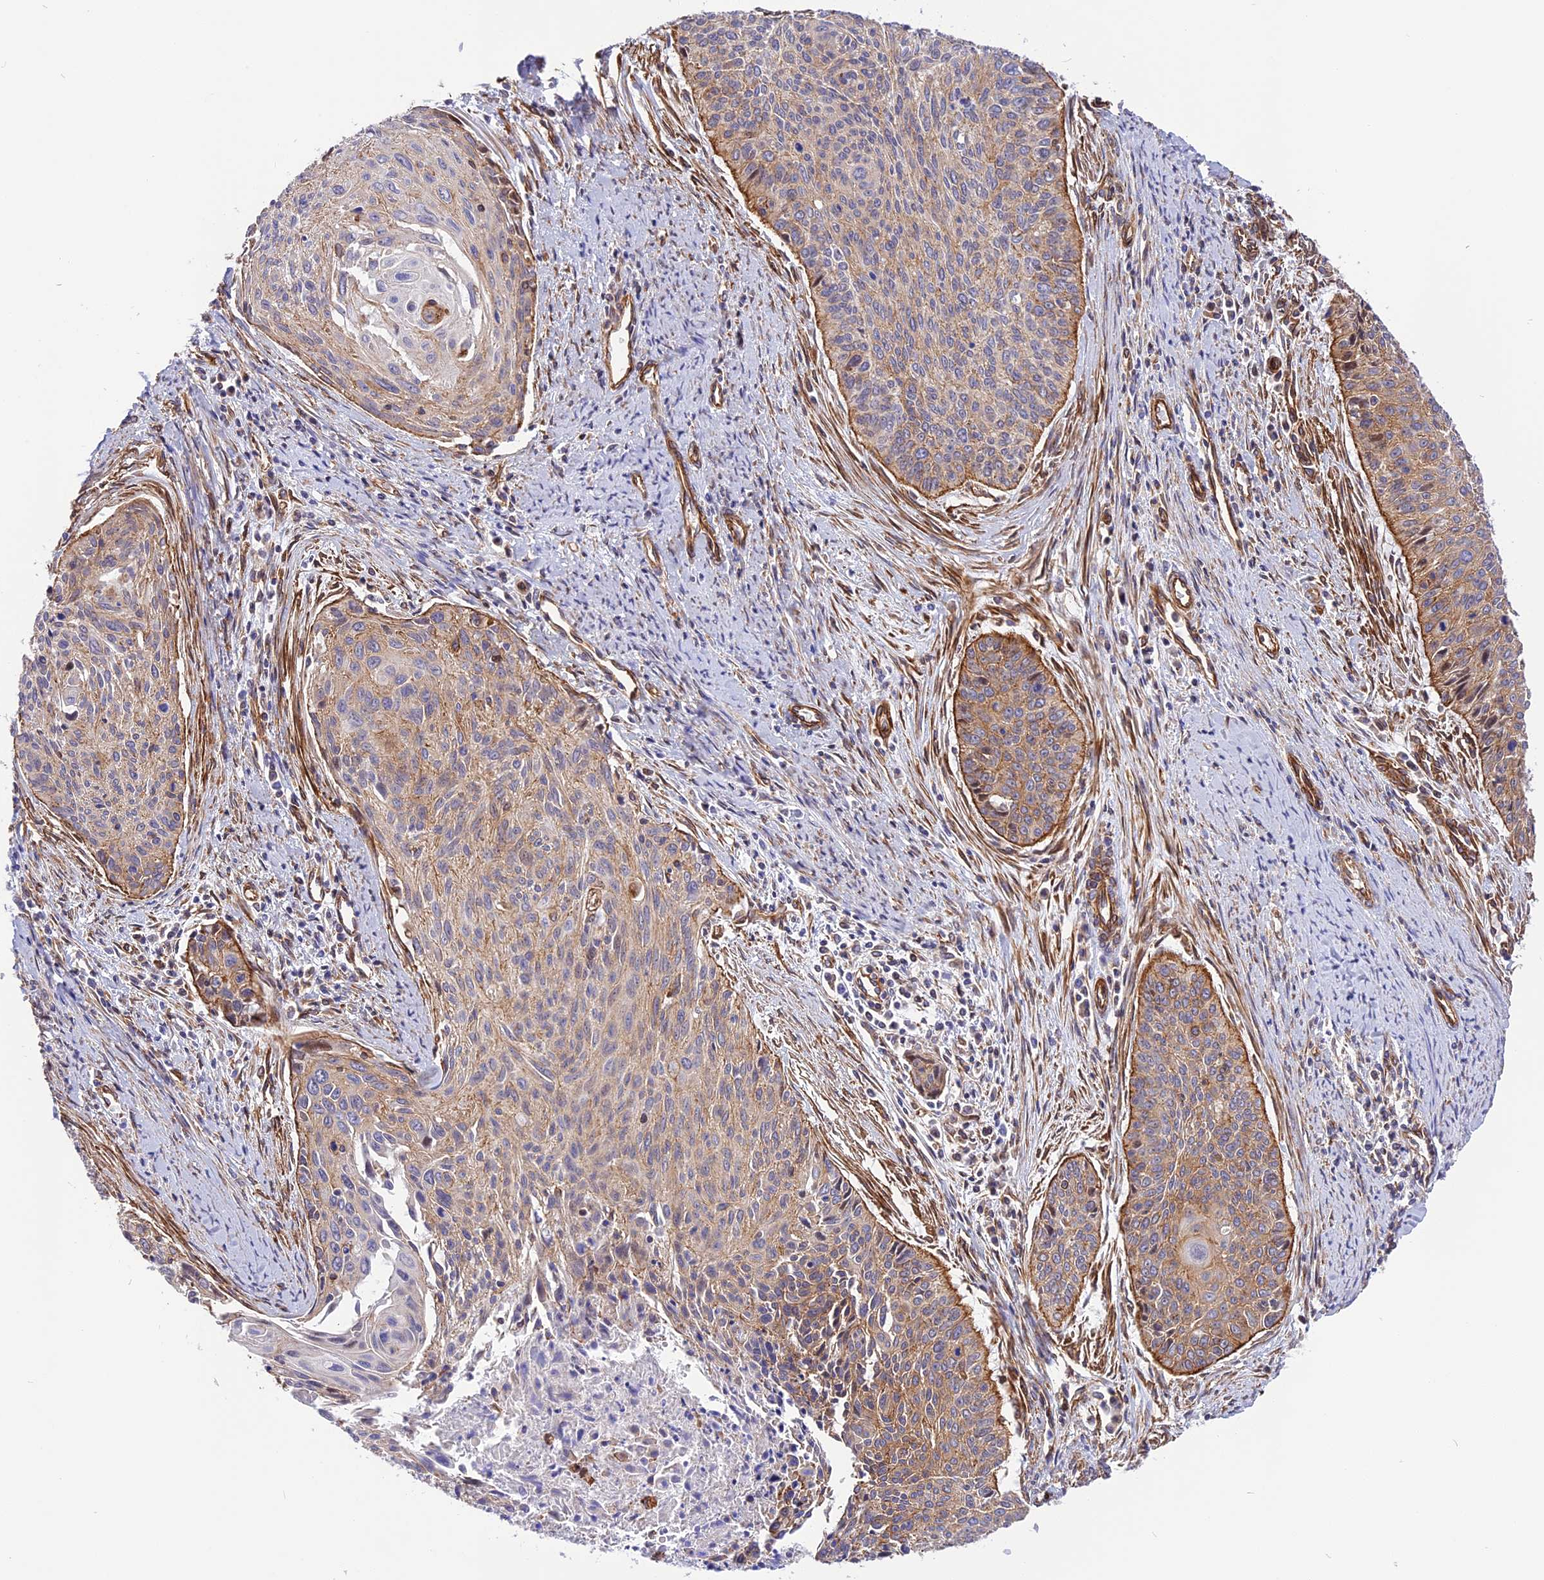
{"staining": {"intensity": "negative", "quantity": "none", "location": "none"}, "tissue": "cervical cancer", "cell_type": "Tumor cells", "image_type": "cancer", "snomed": [{"axis": "morphology", "description": "Squamous cell carcinoma, NOS"}, {"axis": "topography", "description": "Cervix"}], "caption": "High magnification brightfield microscopy of cervical squamous cell carcinoma stained with DAB (3,3'-diaminobenzidine) (brown) and counterstained with hematoxylin (blue): tumor cells show no significant positivity.", "gene": "R3HDM4", "patient": {"sex": "female", "age": 55}}